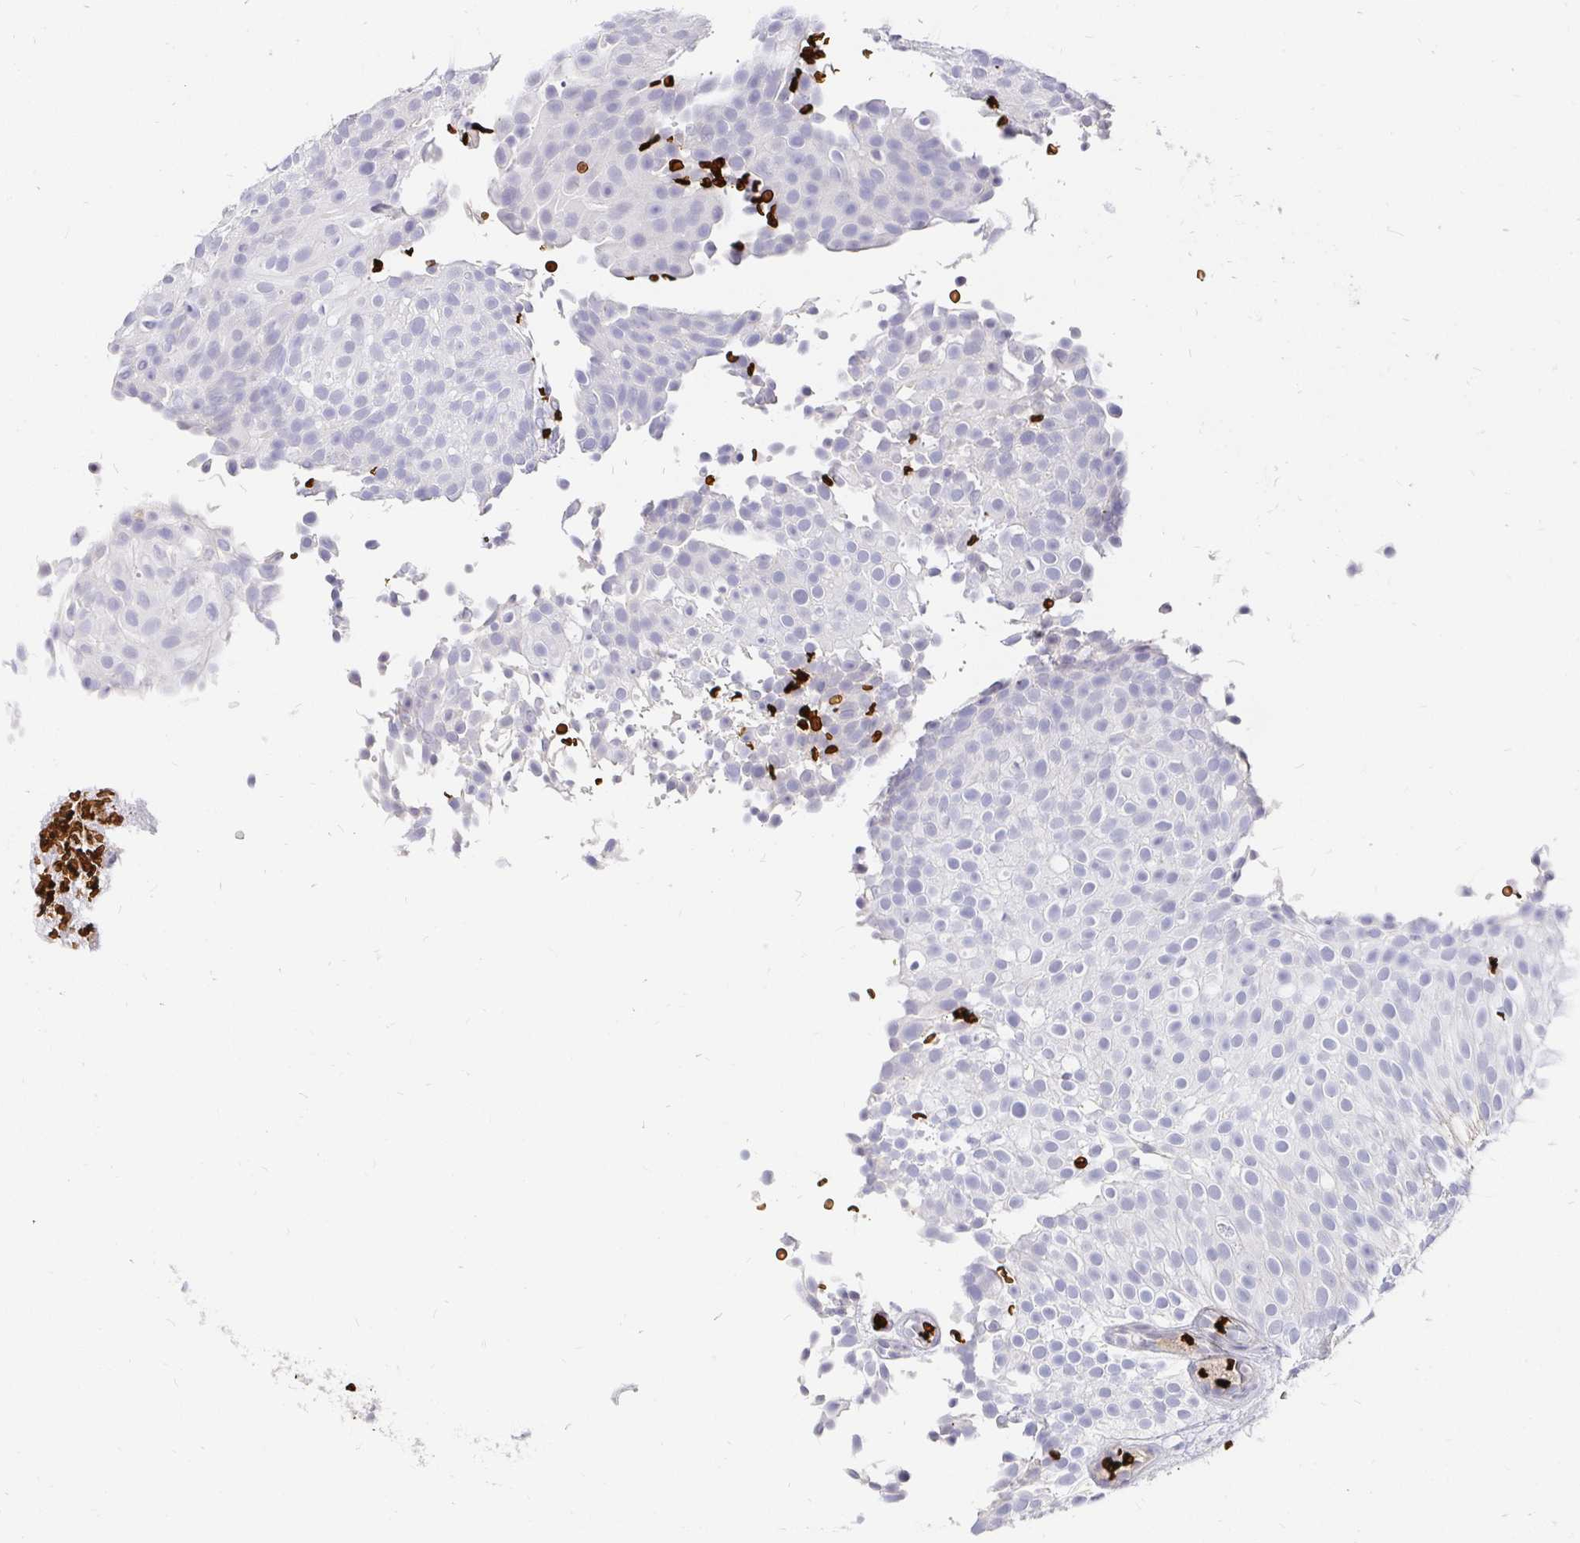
{"staining": {"intensity": "negative", "quantity": "none", "location": "none"}, "tissue": "urothelial cancer", "cell_type": "Tumor cells", "image_type": "cancer", "snomed": [{"axis": "morphology", "description": "Urothelial carcinoma, Low grade"}, {"axis": "topography", "description": "Urinary bladder"}], "caption": "Human urothelial cancer stained for a protein using IHC demonstrates no staining in tumor cells.", "gene": "FGF21", "patient": {"sex": "male", "age": 78}}